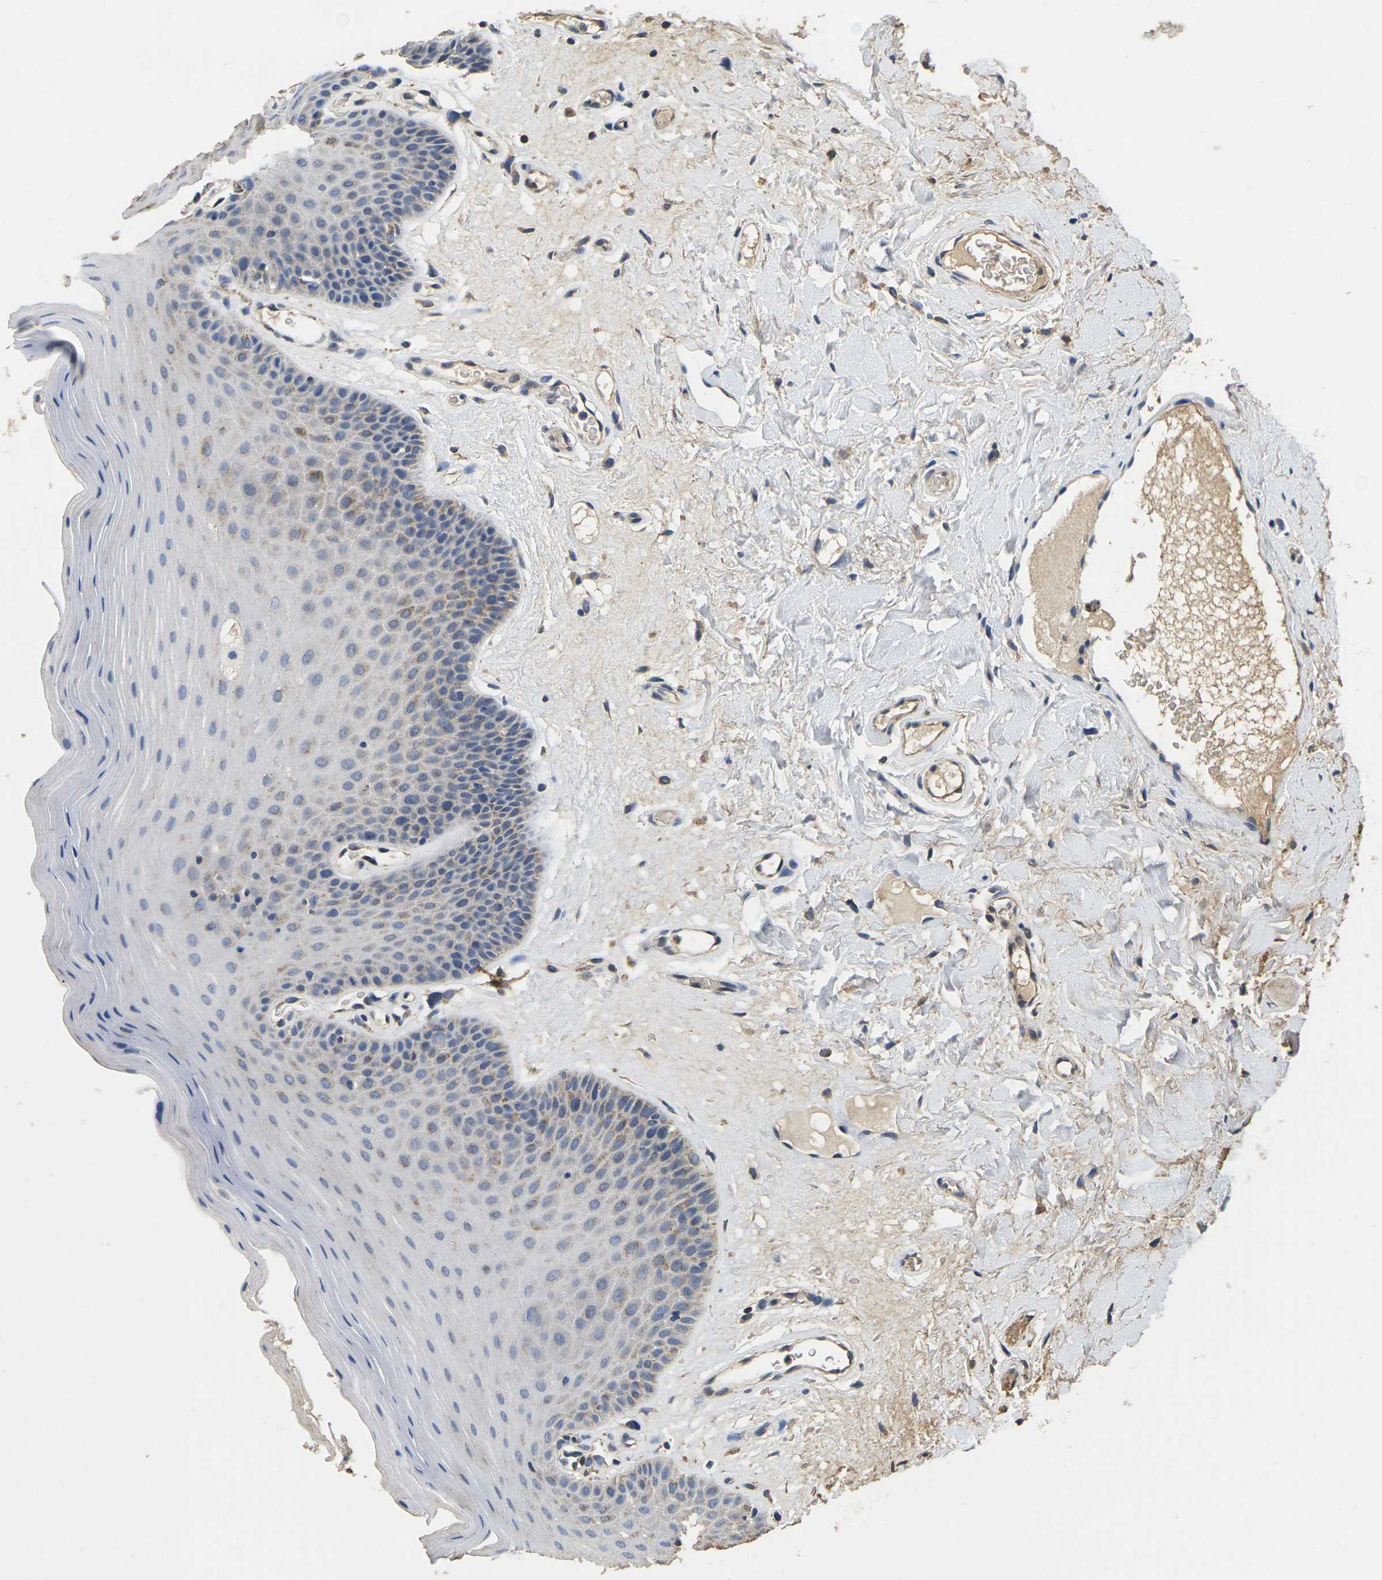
{"staining": {"intensity": "weak", "quantity": "25%-75%", "location": "cytoplasmic/membranous"}, "tissue": "oral mucosa", "cell_type": "Squamous epithelial cells", "image_type": "normal", "snomed": [{"axis": "morphology", "description": "Normal tissue, NOS"}, {"axis": "morphology", "description": "Squamous cell carcinoma, NOS"}, {"axis": "topography", "description": "Skeletal muscle"}, {"axis": "topography", "description": "Adipose tissue"}, {"axis": "topography", "description": "Vascular tissue"}, {"axis": "topography", "description": "Oral tissue"}, {"axis": "topography", "description": "Peripheral nerve tissue"}, {"axis": "topography", "description": "Head-Neck"}], "caption": "High-power microscopy captured an immunohistochemistry (IHC) micrograph of normal oral mucosa, revealing weak cytoplasmic/membranous staining in approximately 25%-75% of squamous epithelial cells. The staining was performed using DAB (3,3'-diaminobenzidine) to visualize the protein expression in brown, while the nuclei were stained in blue with hematoxylin (Magnification: 20x).", "gene": "MAPK11", "patient": {"sex": "male", "age": 71}}